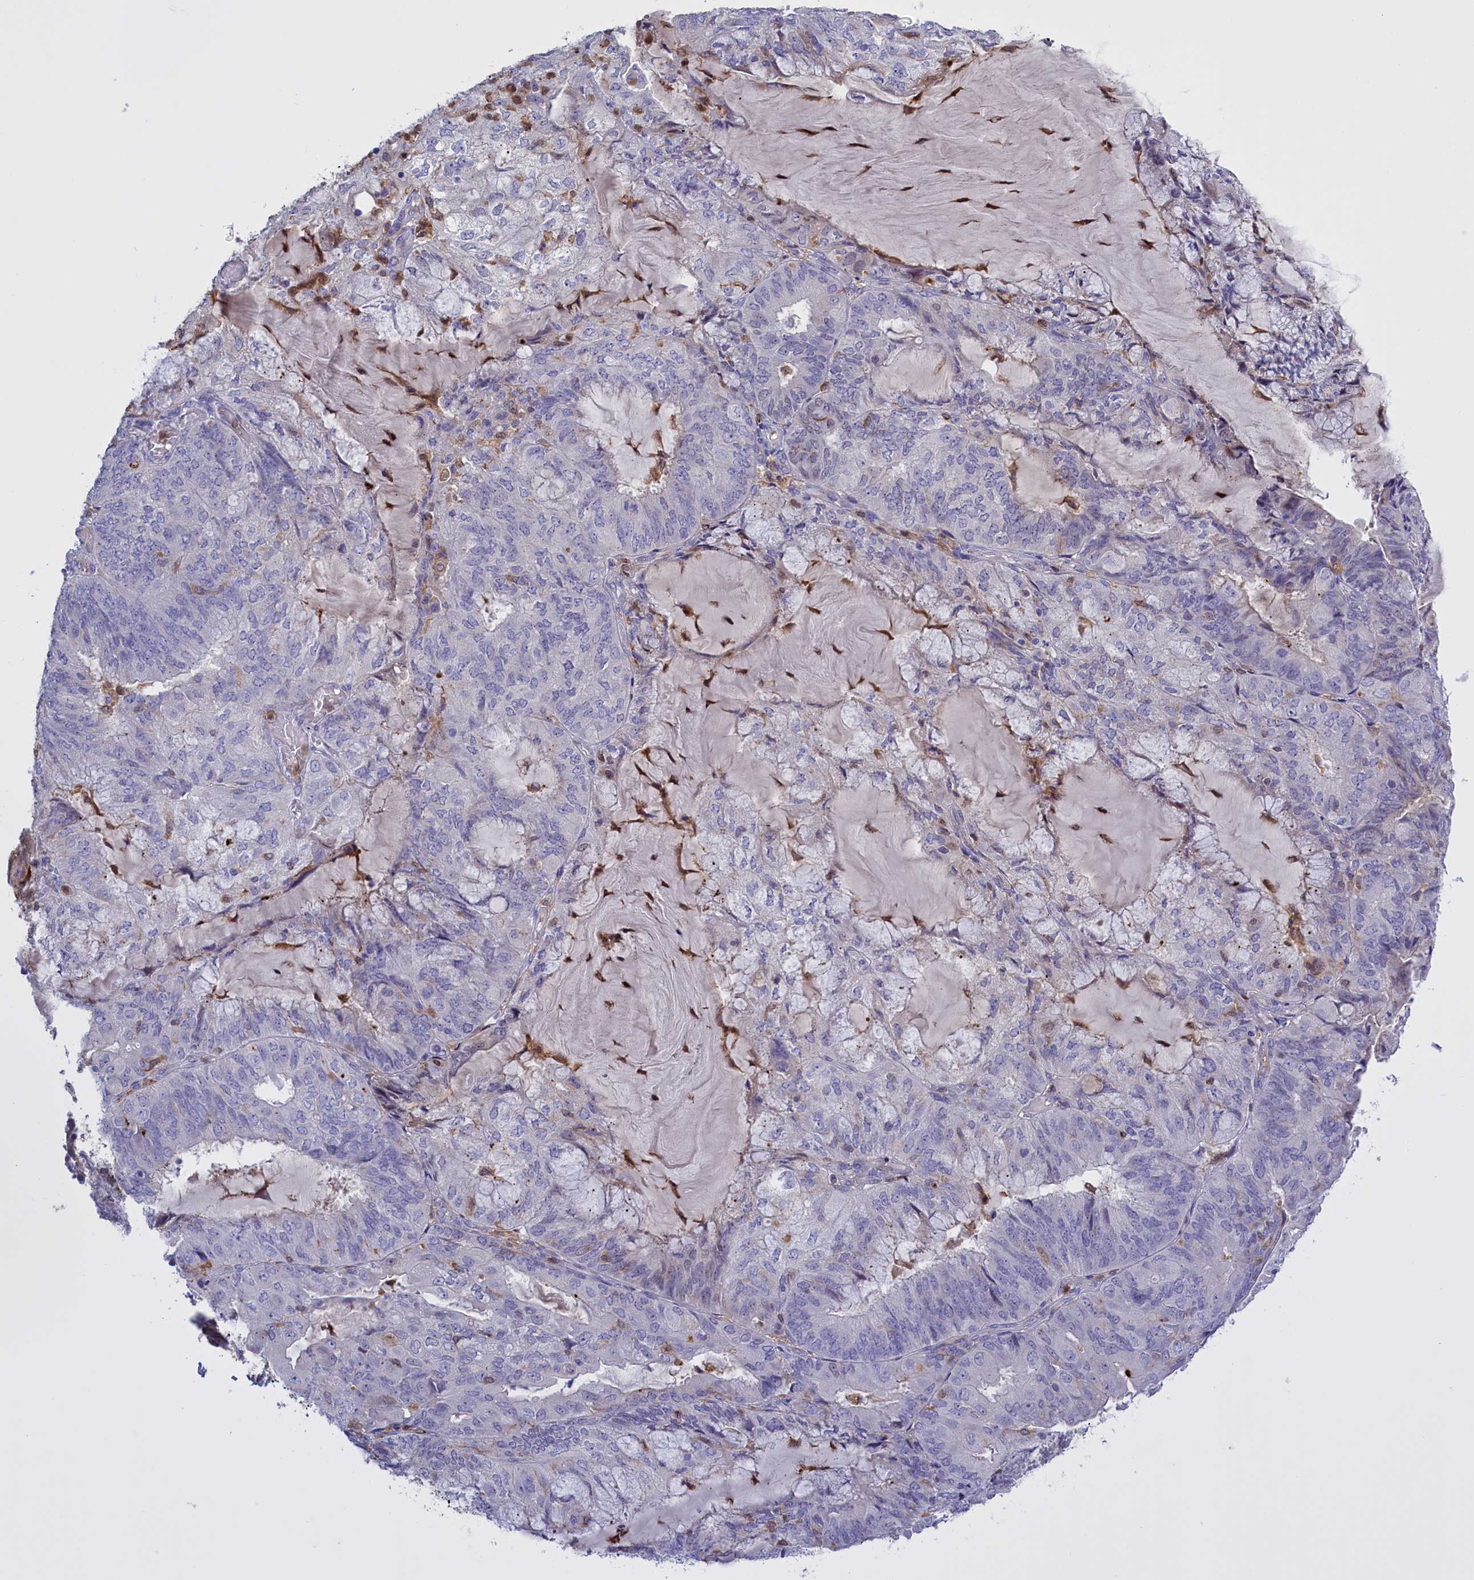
{"staining": {"intensity": "negative", "quantity": "none", "location": "none"}, "tissue": "endometrial cancer", "cell_type": "Tumor cells", "image_type": "cancer", "snomed": [{"axis": "morphology", "description": "Adenocarcinoma, NOS"}, {"axis": "topography", "description": "Endometrium"}], "caption": "There is no significant positivity in tumor cells of endometrial adenocarcinoma. The staining was performed using DAB to visualize the protein expression in brown, while the nuclei were stained in blue with hematoxylin (Magnification: 20x).", "gene": "FAM149B1", "patient": {"sex": "female", "age": 81}}